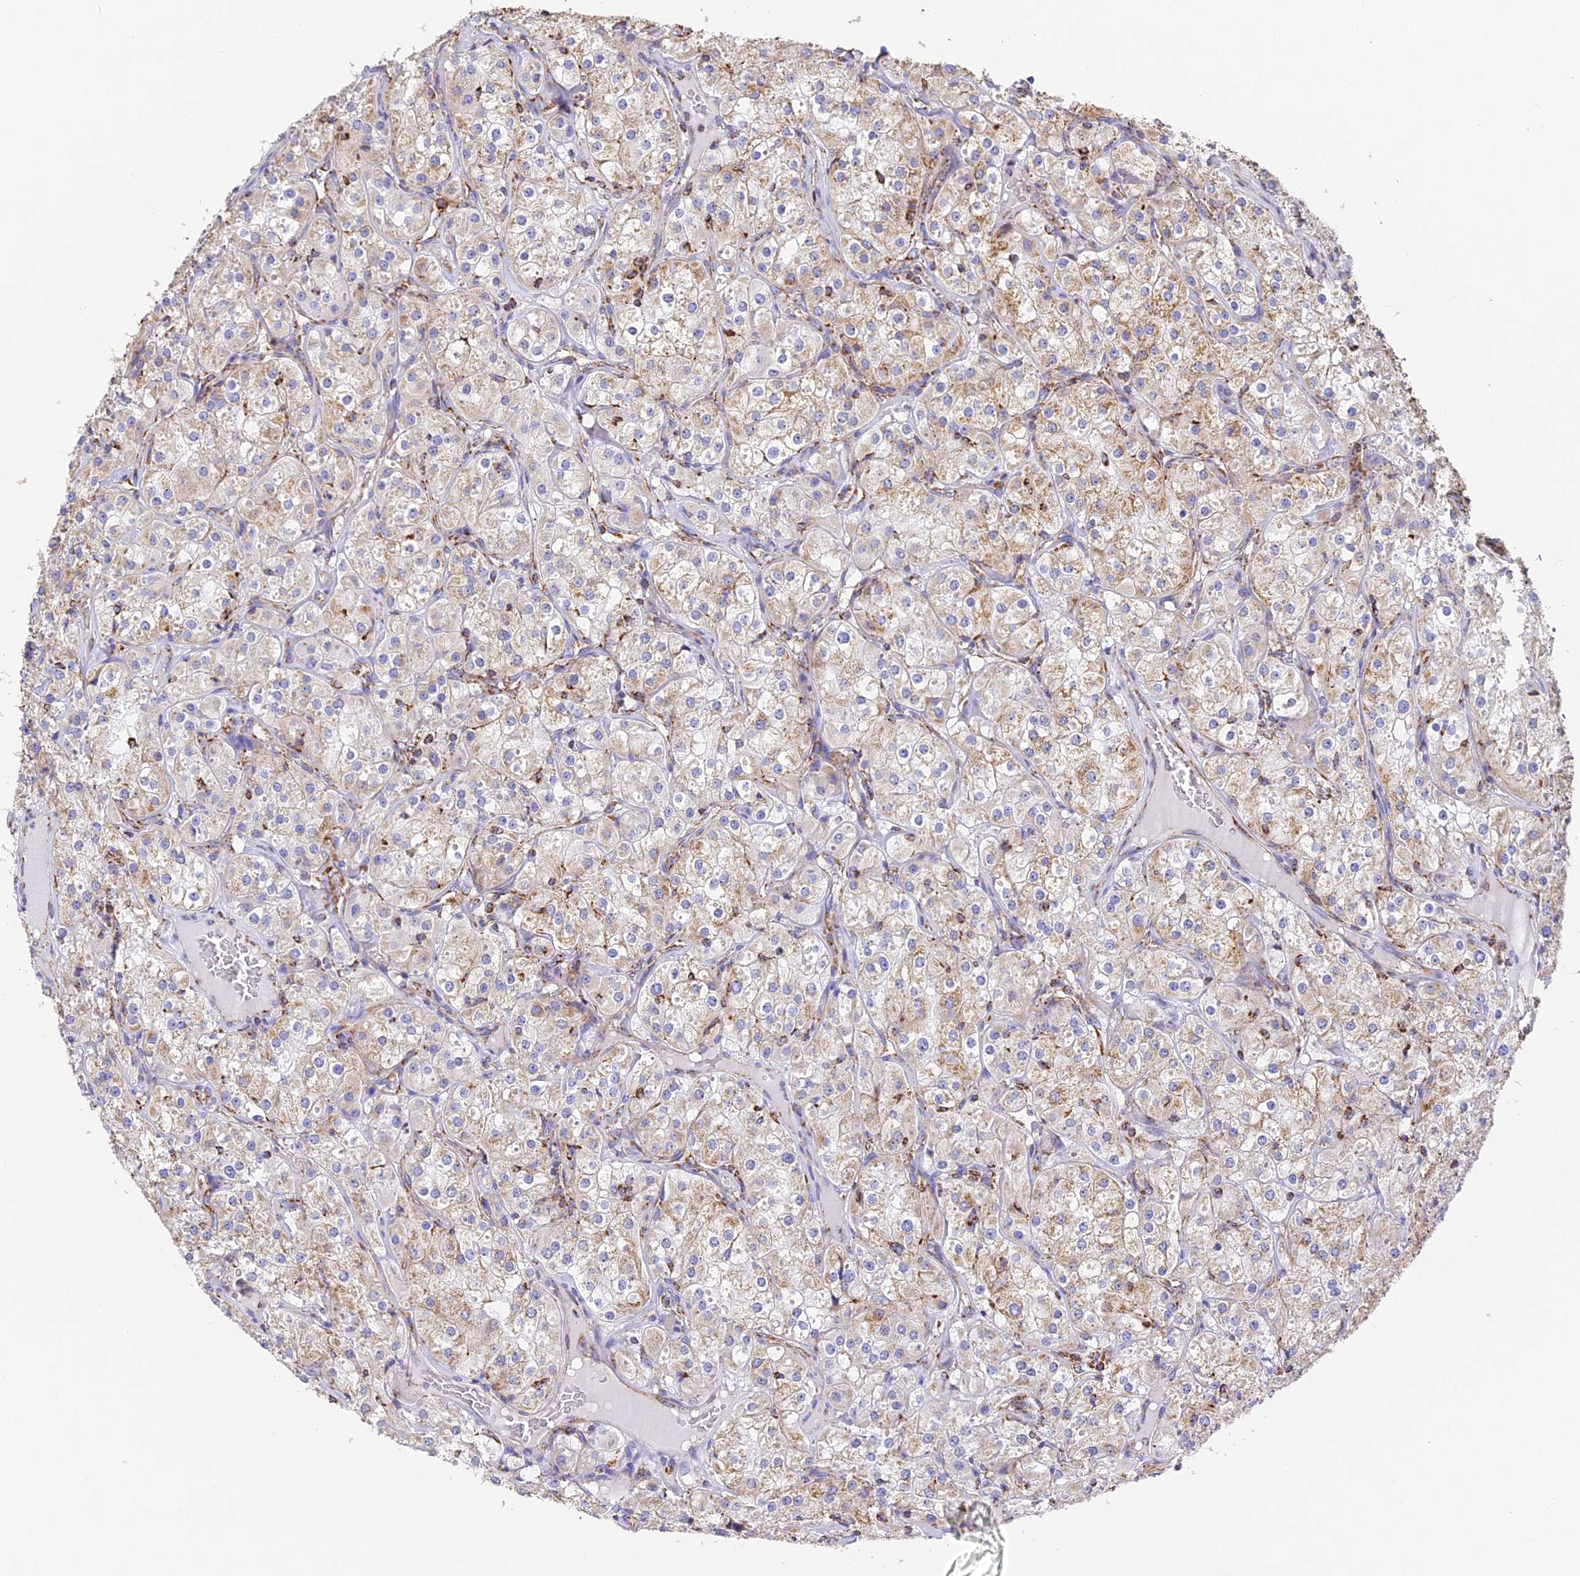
{"staining": {"intensity": "weak", "quantity": "25%-75%", "location": "cytoplasmic/membranous"}, "tissue": "renal cancer", "cell_type": "Tumor cells", "image_type": "cancer", "snomed": [{"axis": "morphology", "description": "Adenocarcinoma, NOS"}, {"axis": "topography", "description": "Kidney"}], "caption": "Tumor cells reveal low levels of weak cytoplasmic/membranous positivity in about 25%-75% of cells in human renal cancer.", "gene": "COX6C", "patient": {"sex": "male", "age": 77}}